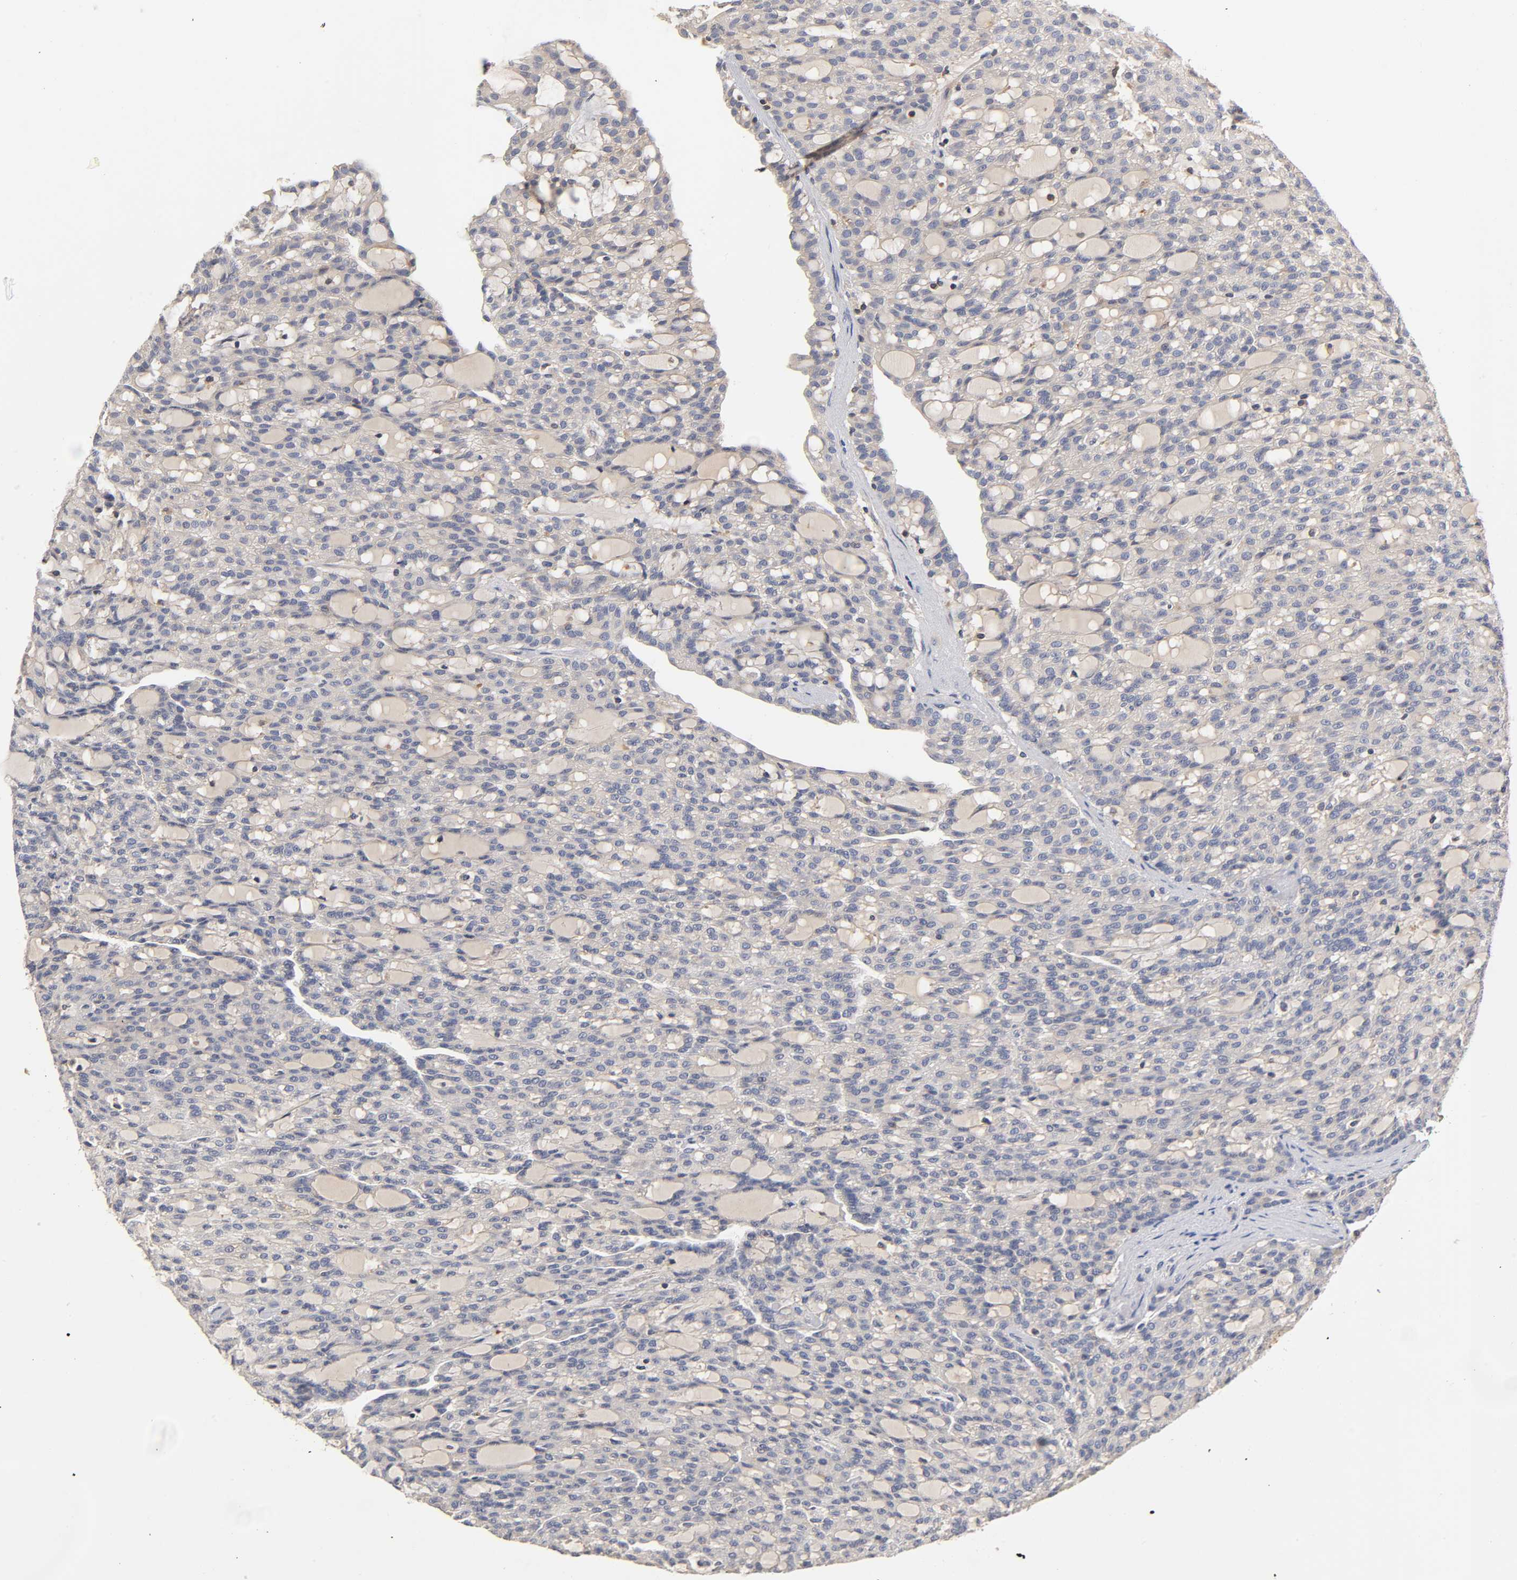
{"staining": {"intensity": "negative", "quantity": "none", "location": "none"}, "tissue": "renal cancer", "cell_type": "Tumor cells", "image_type": "cancer", "snomed": [{"axis": "morphology", "description": "Adenocarcinoma, NOS"}, {"axis": "topography", "description": "Kidney"}], "caption": "Tumor cells show no significant protein expression in renal cancer. (Brightfield microscopy of DAB immunohistochemistry (IHC) at high magnification).", "gene": "RHOA", "patient": {"sex": "male", "age": 63}}